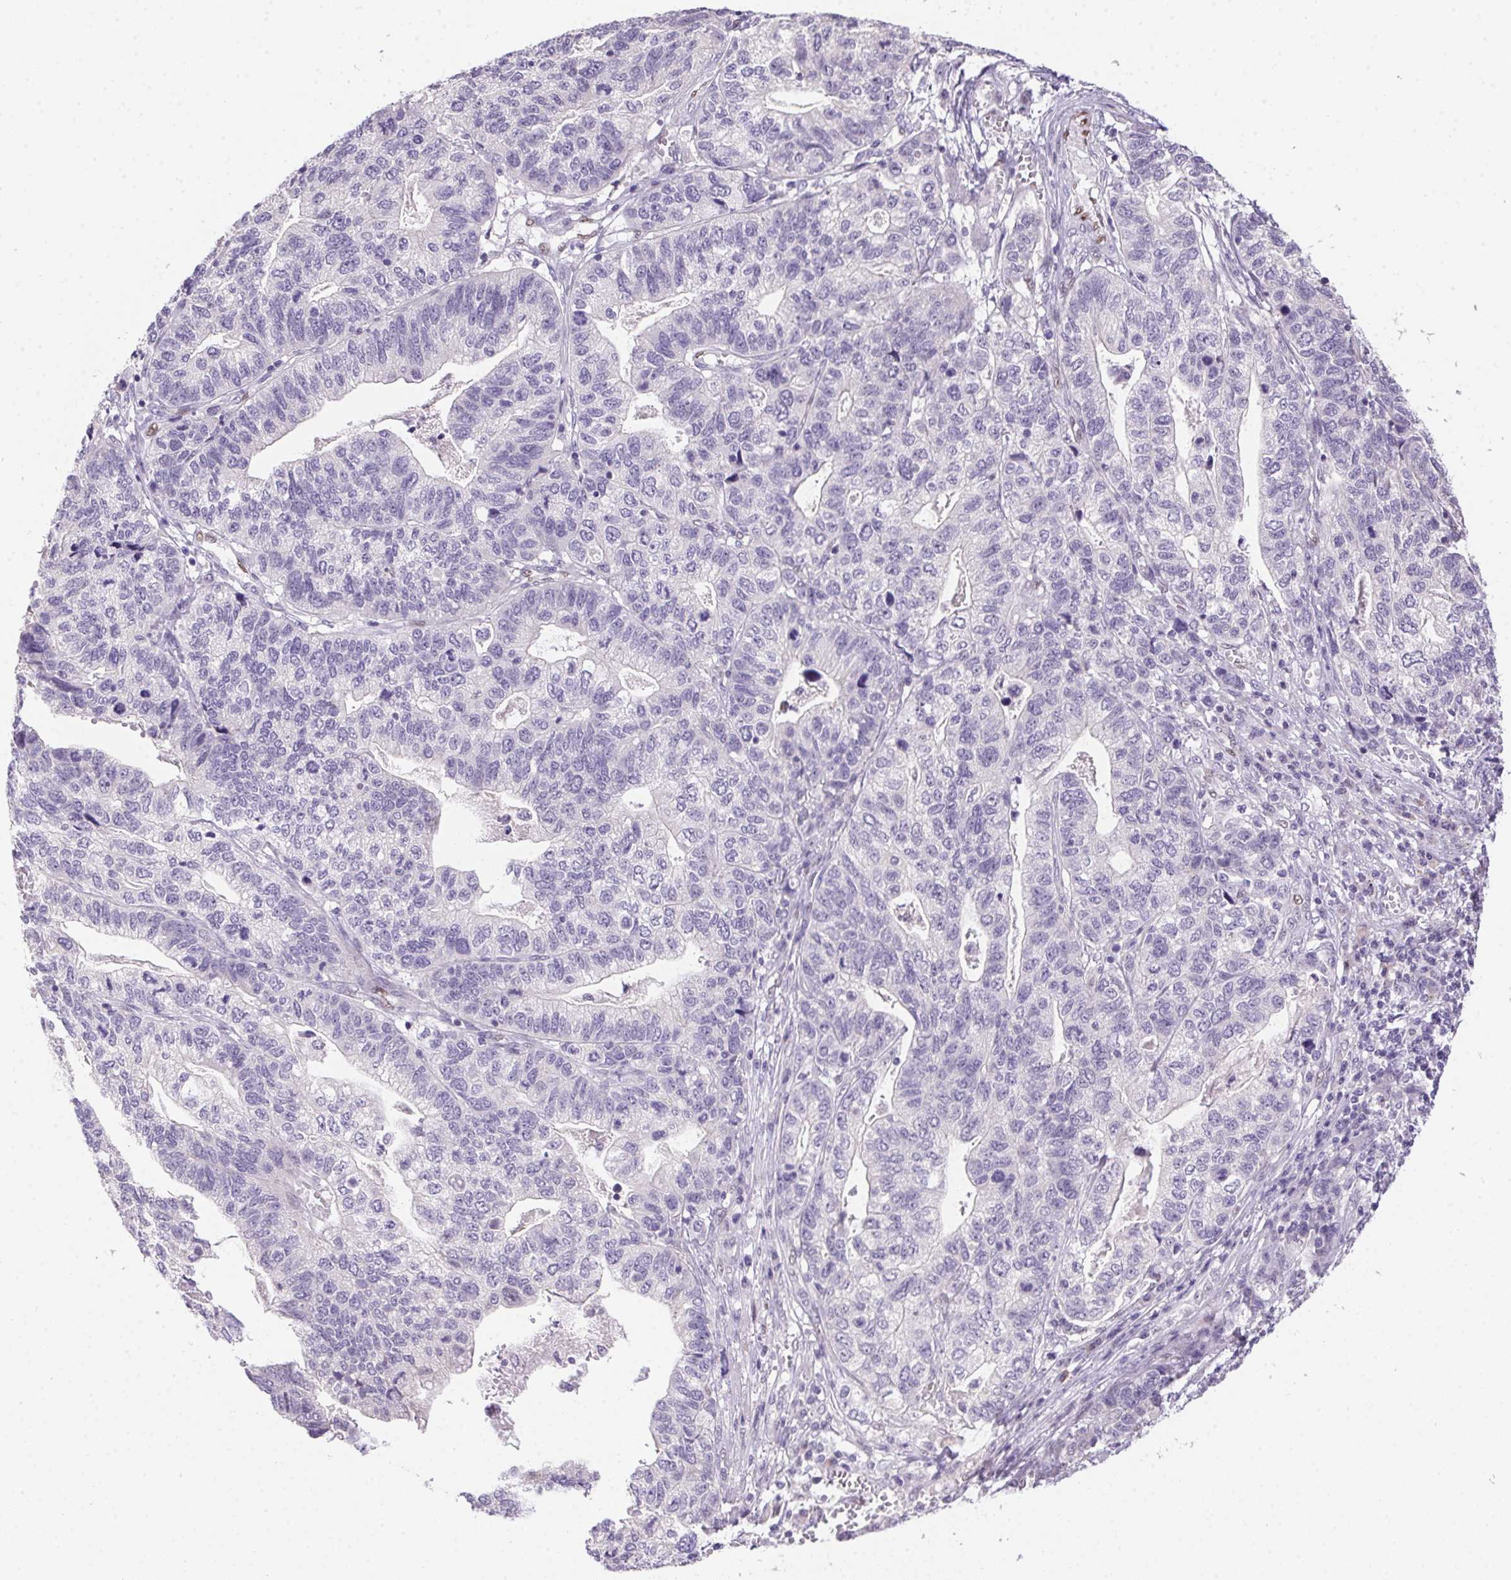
{"staining": {"intensity": "negative", "quantity": "none", "location": "none"}, "tissue": "stomach cancer", "cell_type": "Tumor cells", "image_type": "cancer", "snomed": [{"axis": "morphology", "description": "Adenocarcinoma, NOS"}, {"axis": "topography", "description": "Stomach, upper"}], "caption": "A histopathology image of human adenocarcinoma (stomach) is negative for staining in tumor cells.", "gene": "SP9", "patient": {"sex": "female", "age": 67}}